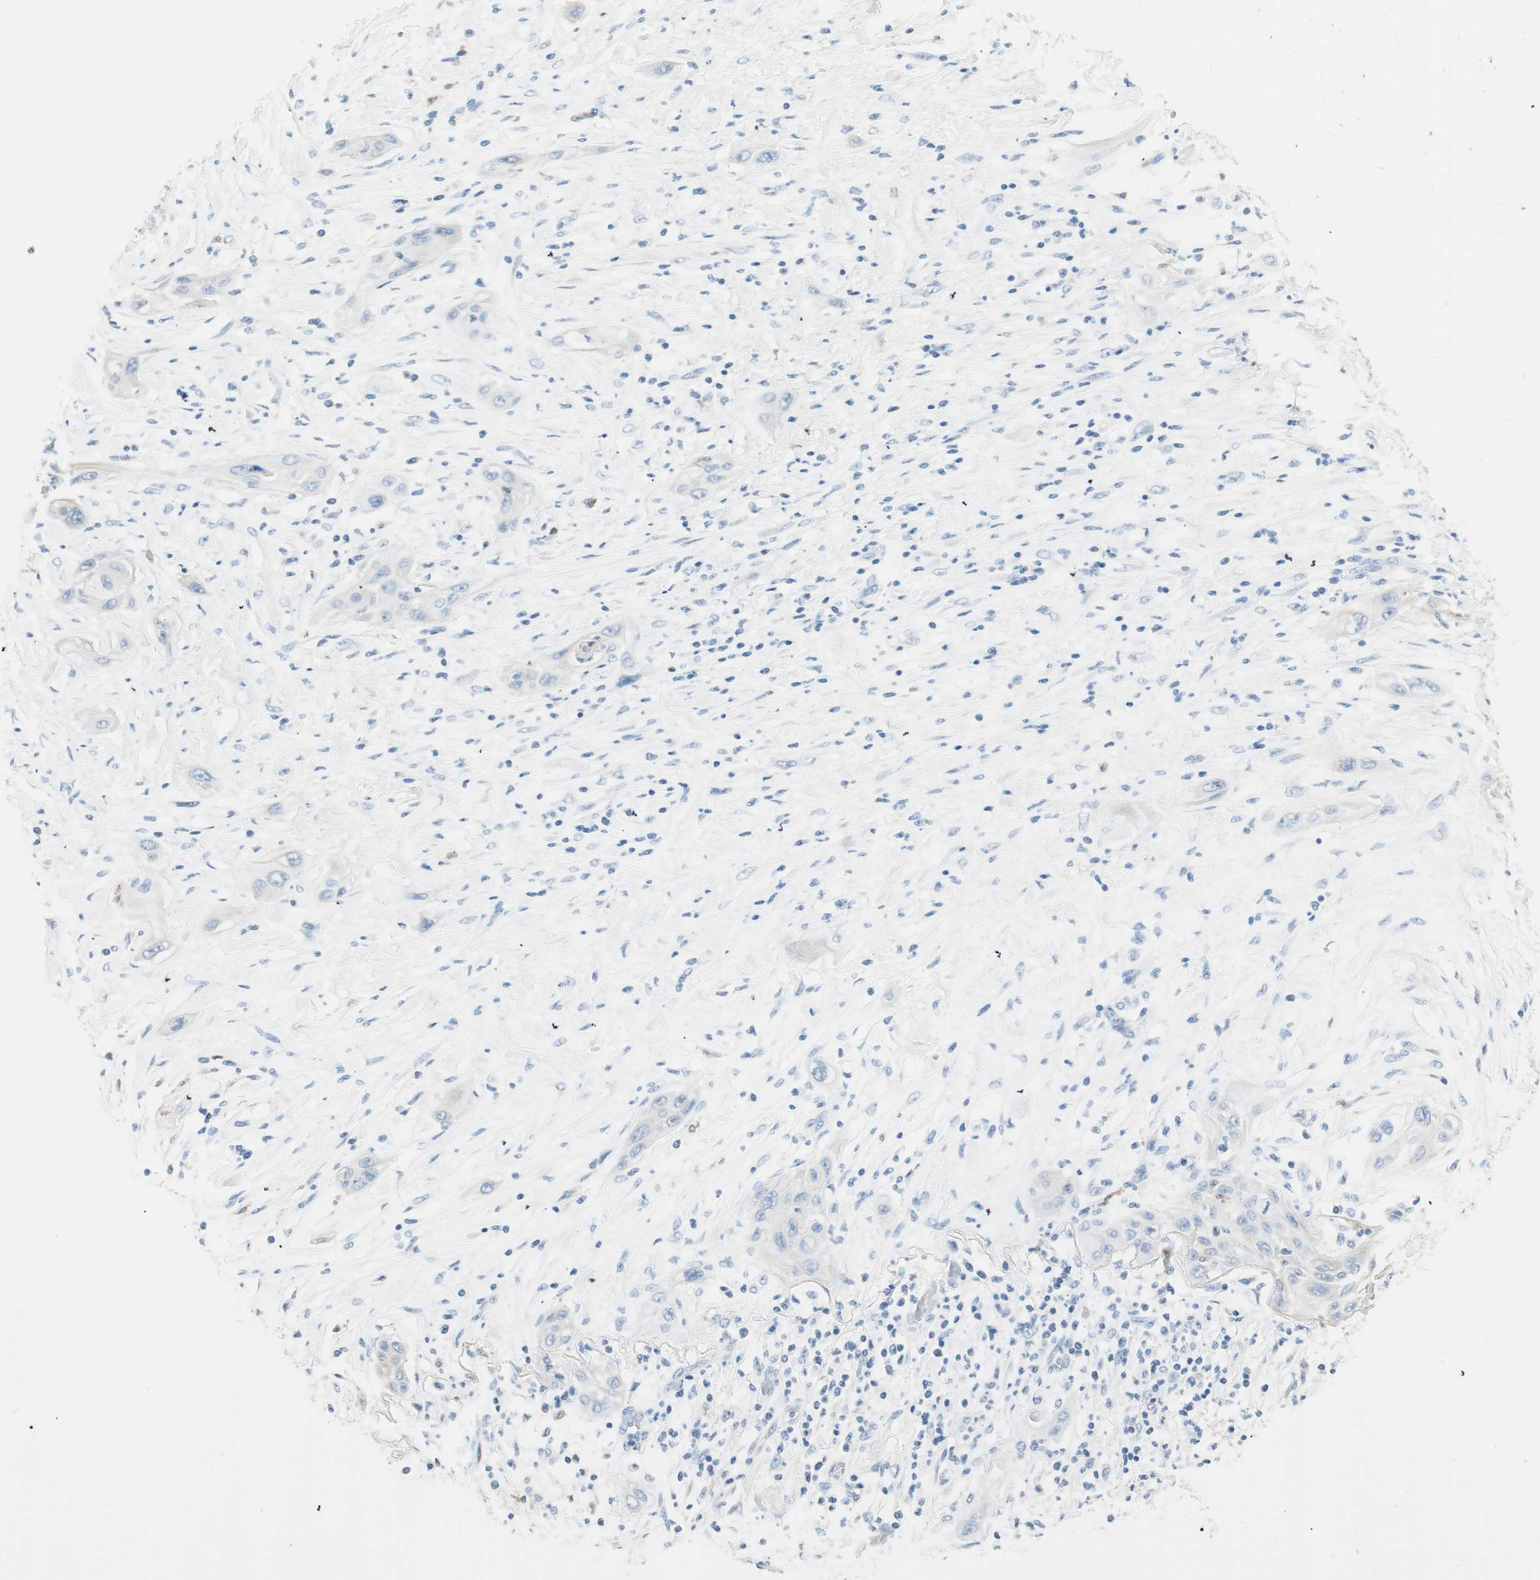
{"staining": {"intensity": "negative", "quantity": "none", "location": "none"}, "tissue": "lung cancer", "cell_type": "Tumor cells", "image_type": "cancer", "snomed": [{"axis": "morphology", "description": "Squamous cell carcinoma, NOS"}, {"axis": "topography", "description": "Lung"}], "caption": "Tumor cells are negative for brown protein staining in lung squamous cell carcinoma.", "gene": "GNAO1", "patient": {"sex": "female", "age": 47}}